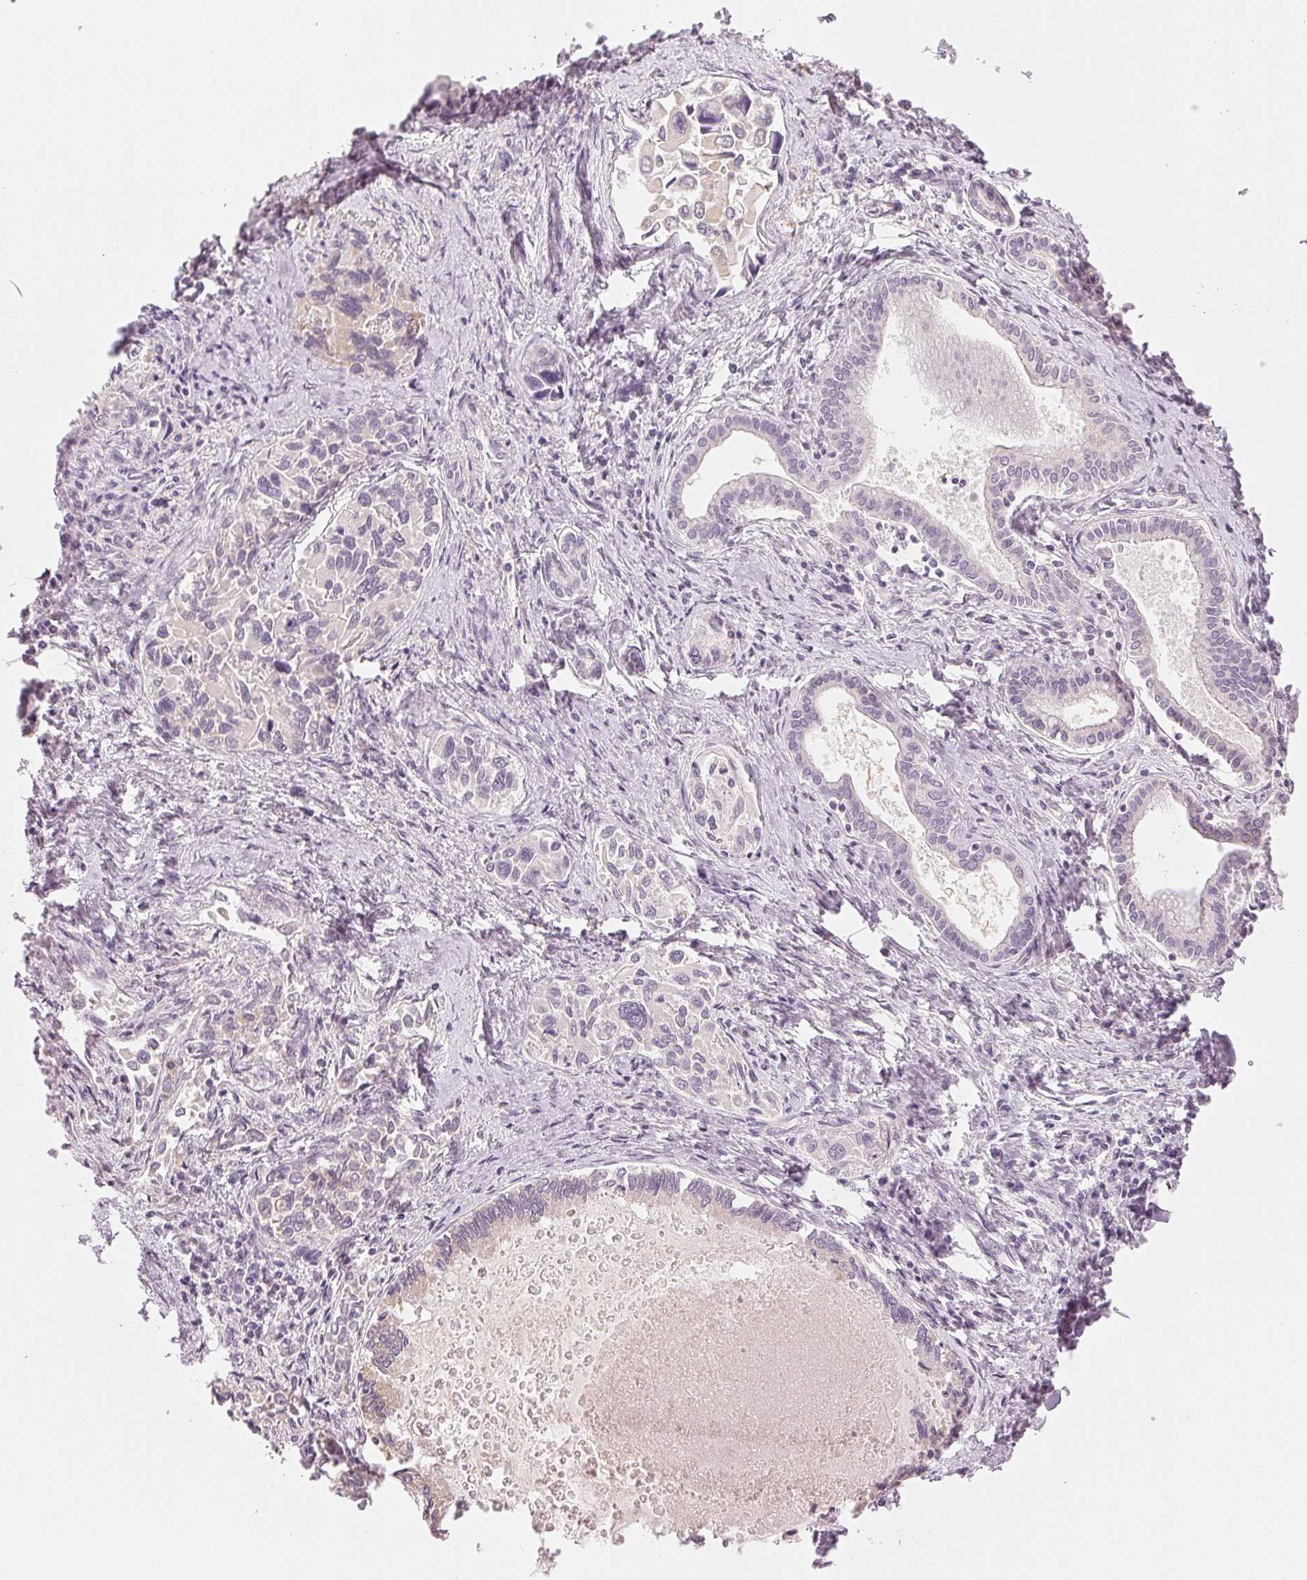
{"staining": {"intensity": "negative", "quantity": "none", "location": "none"}, "tissue": "liver cancer", "cell_type": "Tumor cells", "image_type": "cancer", "snomed": [{"axis": "morphology", "description": "Cholangiocarcinoma"}, {"axis": "topography", "description": "Liver"}], "caption": "Image shows no protein expression in tumor cells of liver cancer (cholangiocarcinoma) tissue.", "gene": "MAP1LC3A", "patient": {"sex": "male", "age": 66}}